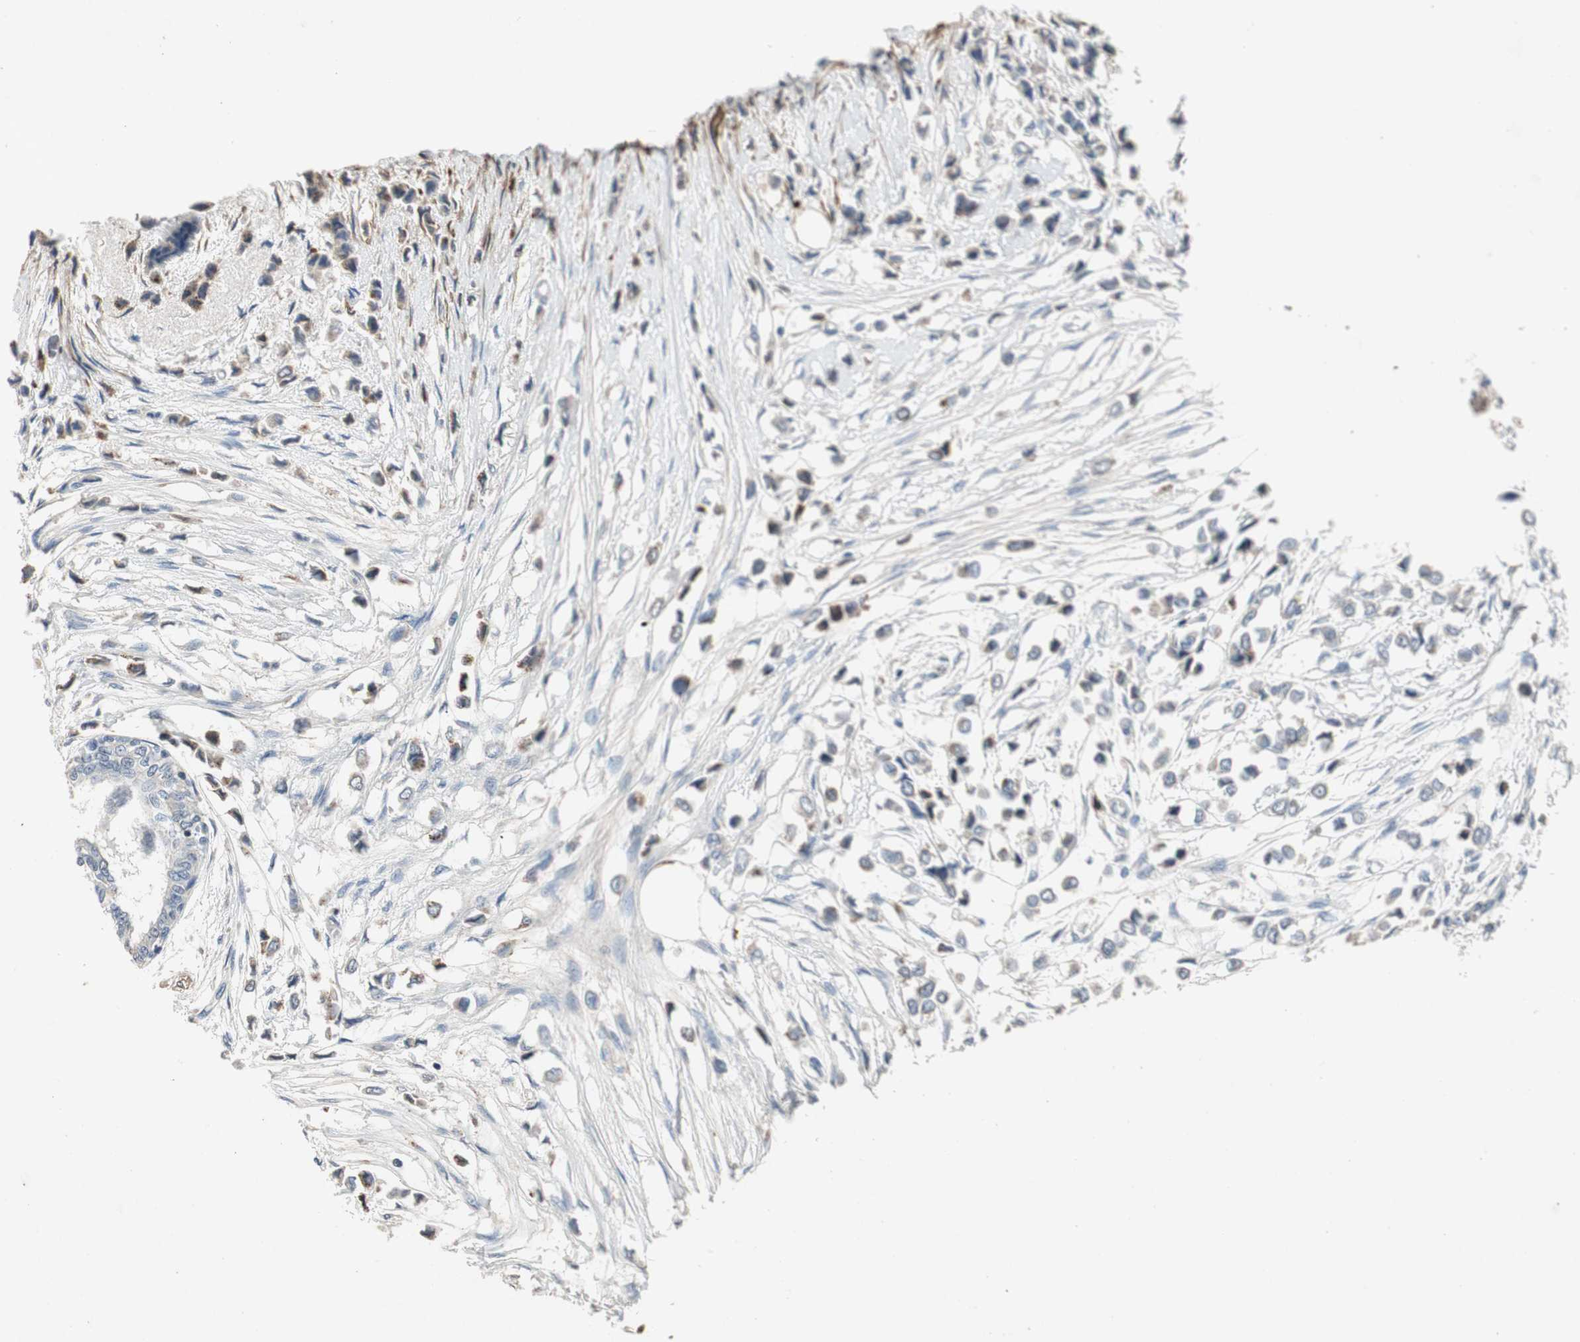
{"staining": {"intensity": "moderate", "quantity": "<25%", "location": "cytoplasmic/membranous"}, "tissue": "breast cancer", "cell_type": "Tumor cells", "image_type": "cancer", "snomed": [{"axis": "morphology", "description": "Lobular carcinoma"}, {"axis": "topography", "description": "Breast"}], "caption": "Immunohistochemical staining of breast cancer shows low levels of moderate cytoplasmic/membranous expression in approximately <25% of tumor cells.", "gene": "ALPL", "patient": {"sex": "female", "age": 51}}